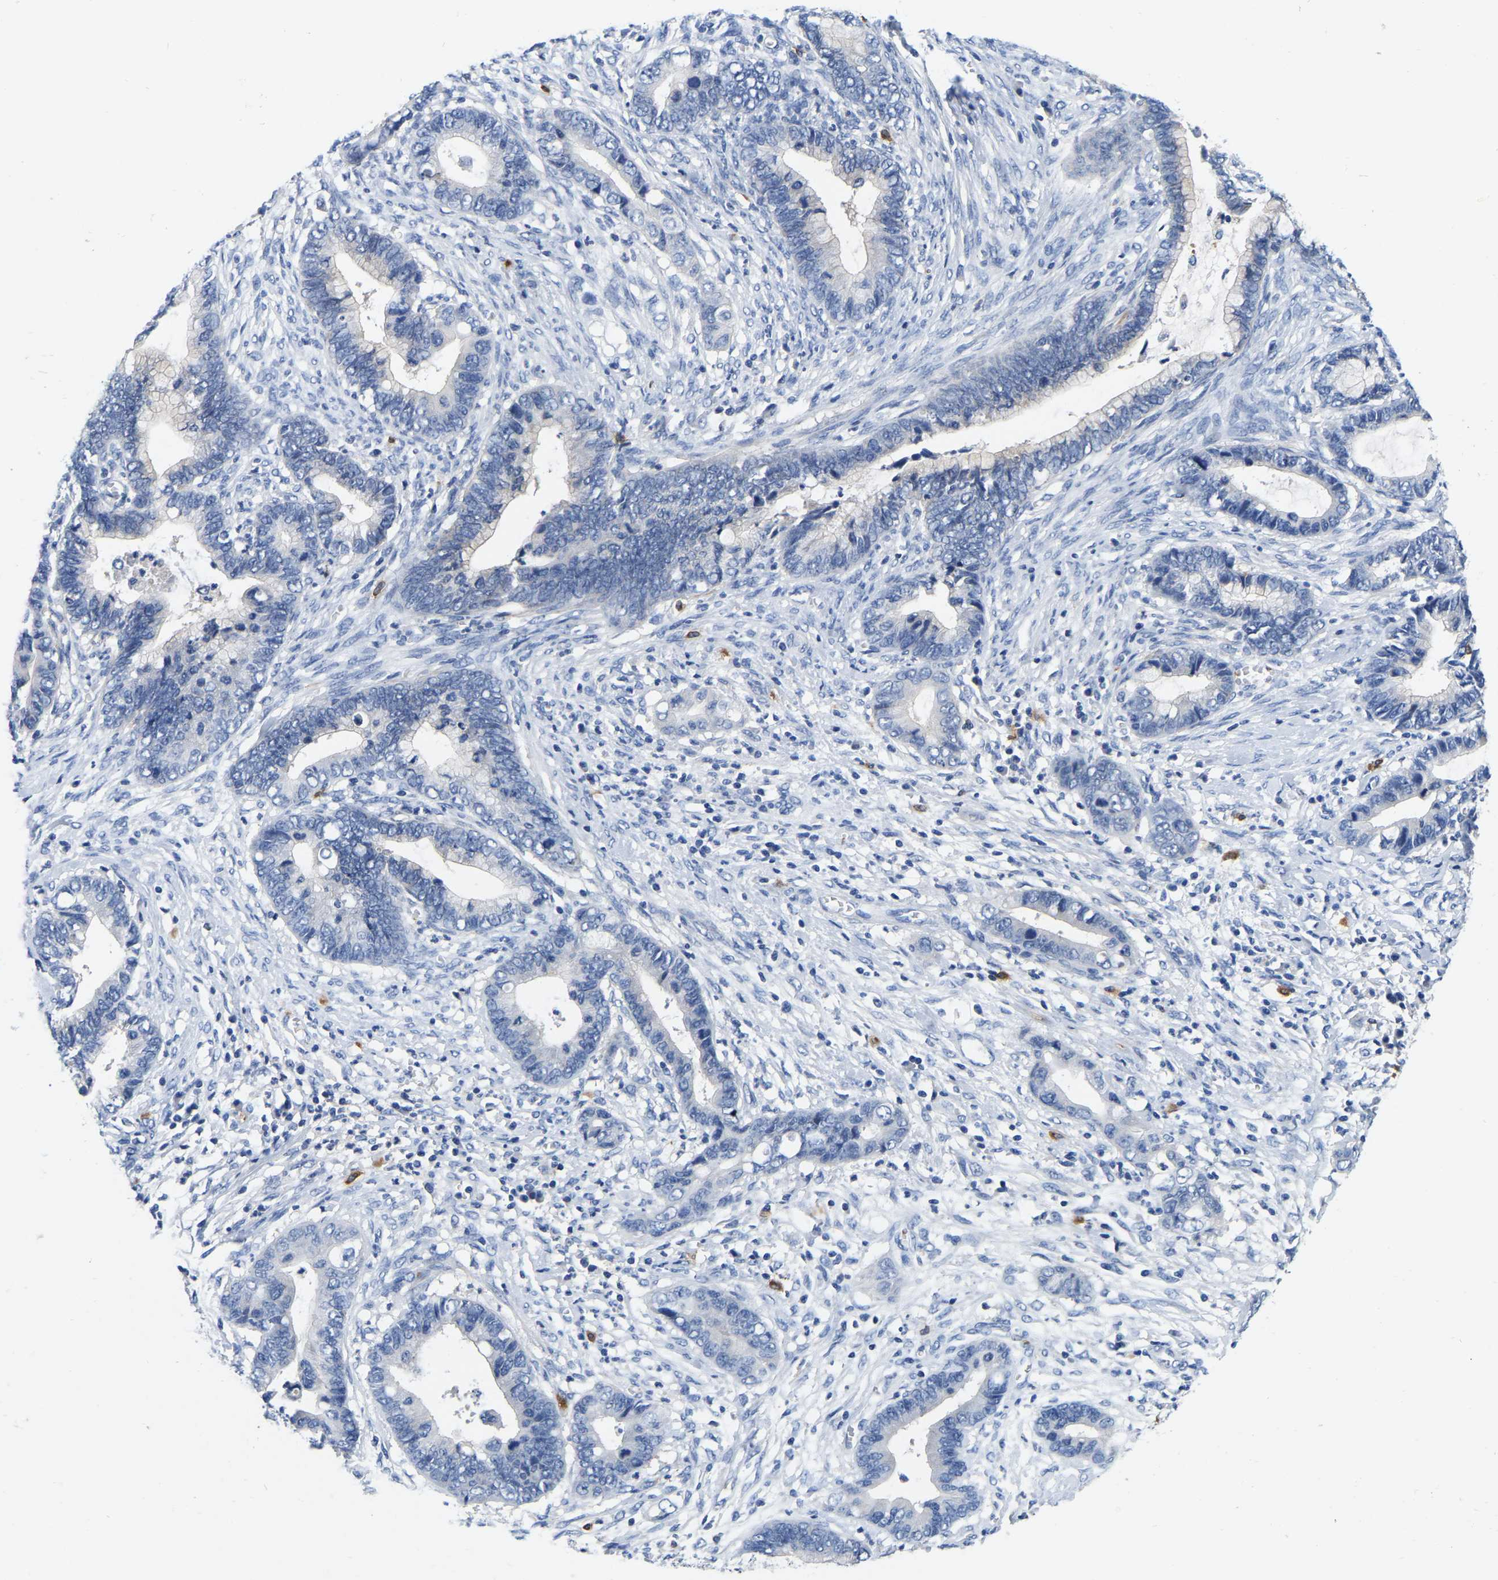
{"staining": {"intensity": "negative", "quantity": "none", "location": "none"}, "tissue": "cervical cancer", "cell_type": "Tumor cells", "image_type": "cancer", "snomed": [{"axis": "morphology", "description": "Adenocarcinoma, NOS"}, {"axis": "topography", "description": "Cervix"}], "caption": "This is a image of immunohistochemistry staining of cervical adenocarcinoma, which shows no expression in tumor cells. The staining is performed using DAB brown chromogen with nuclei counter-stained in using hematoxylin.", "gene": "RAB27B", "patient": {"sex": "female", "age": 44}}